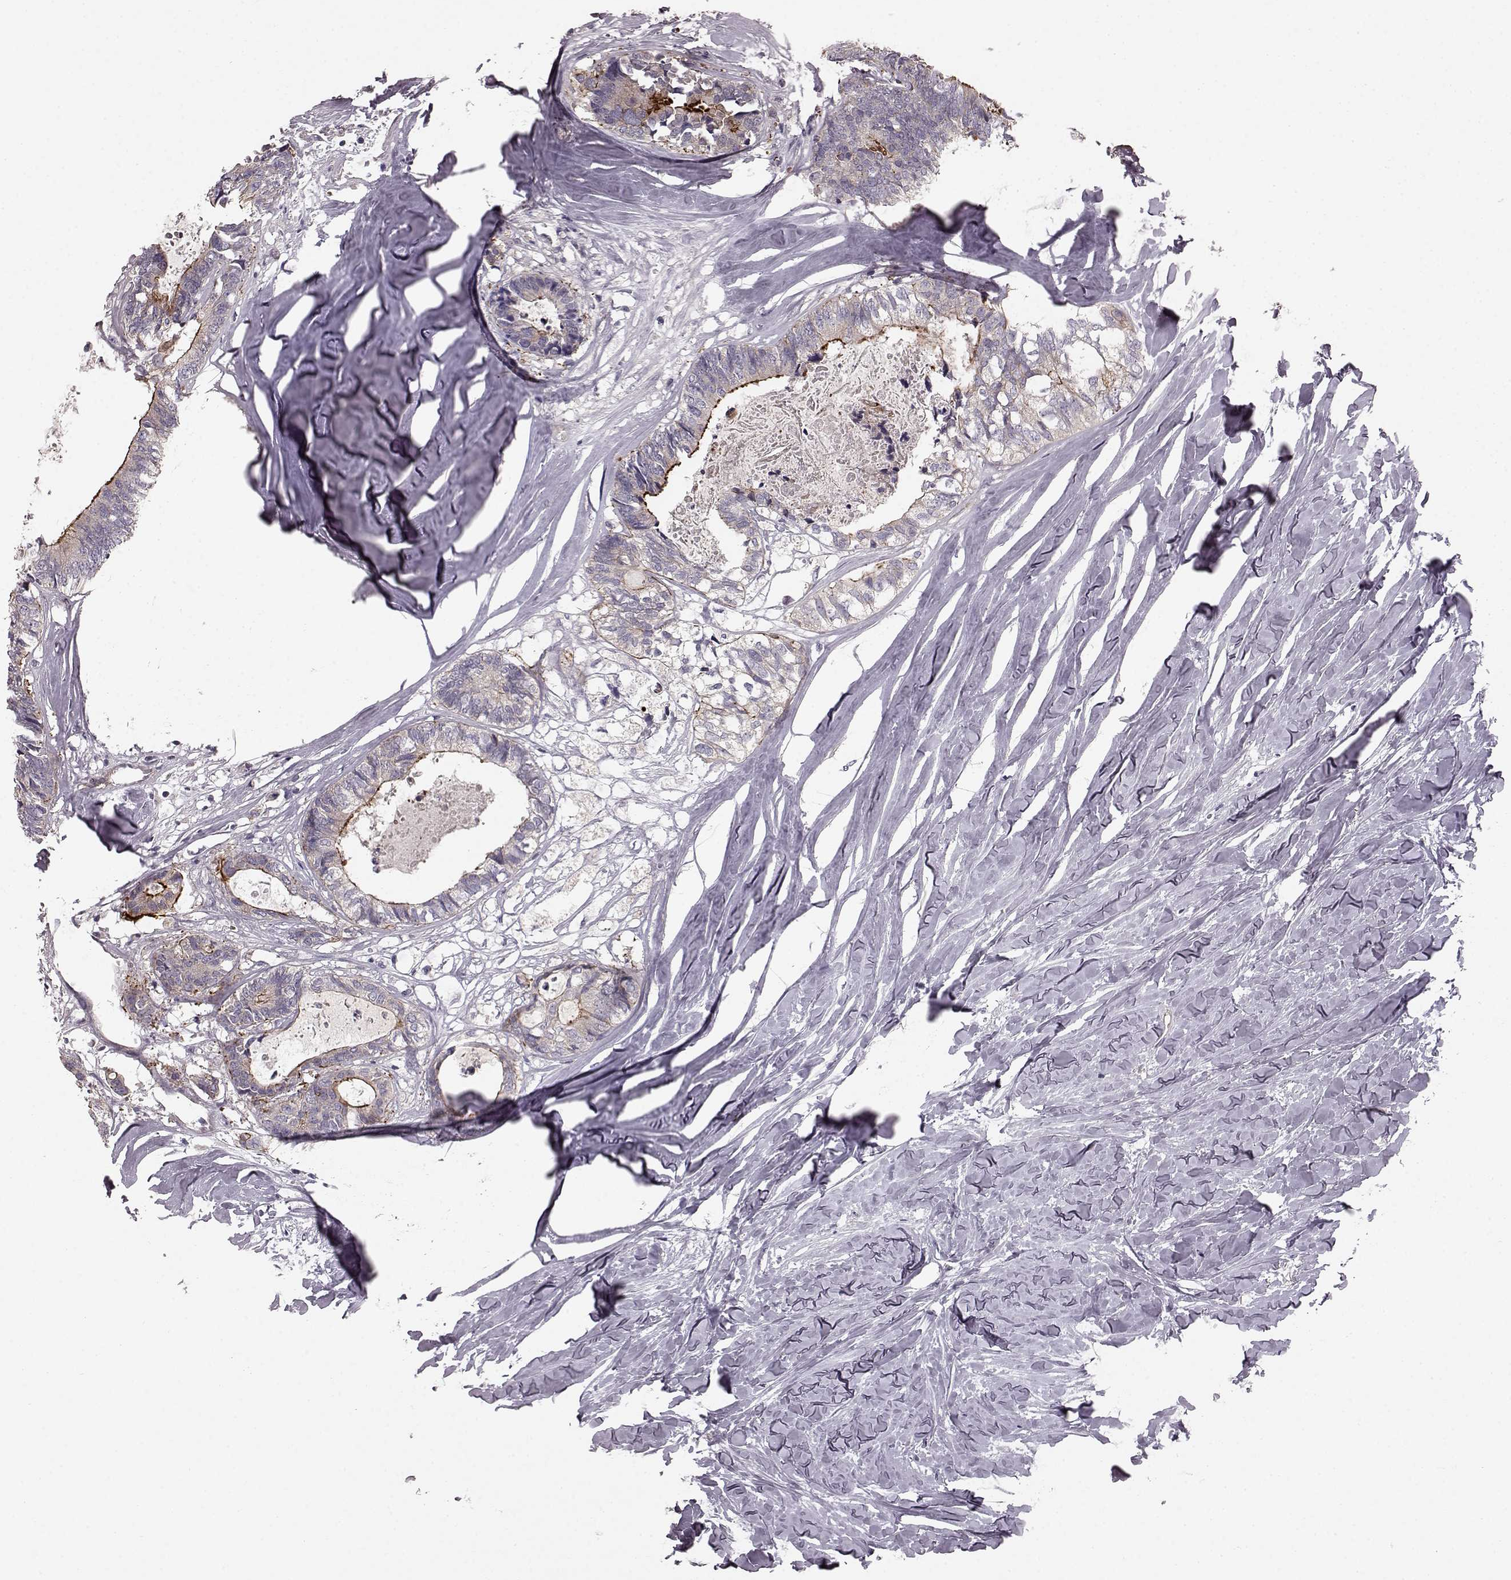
{"staining": {"intensity": "moderate", "quantity": "25%-75%", "location": "cytoplasmic/membranous"}, "tissue": "colorectal cancer", "cell_type": "Tumor cells", "image_type": "cancer", "snomed": [{"axis": "morphology", "description": "Adenocarcinoma, NOS"}, {"axis": "topography", "description": "Colon"}, {"axis": "topography", "description": "Rectum"}], "caption": "A histopathology image showing moderate cytoplasmic/membranous staining in about 25%-75% of tumor cells in colorectal adenocarcinoma, as visualized by brown immunohistochemical staining.", "gene": "SLC22A18", "patient": {"sex": "male", "age": 57}}